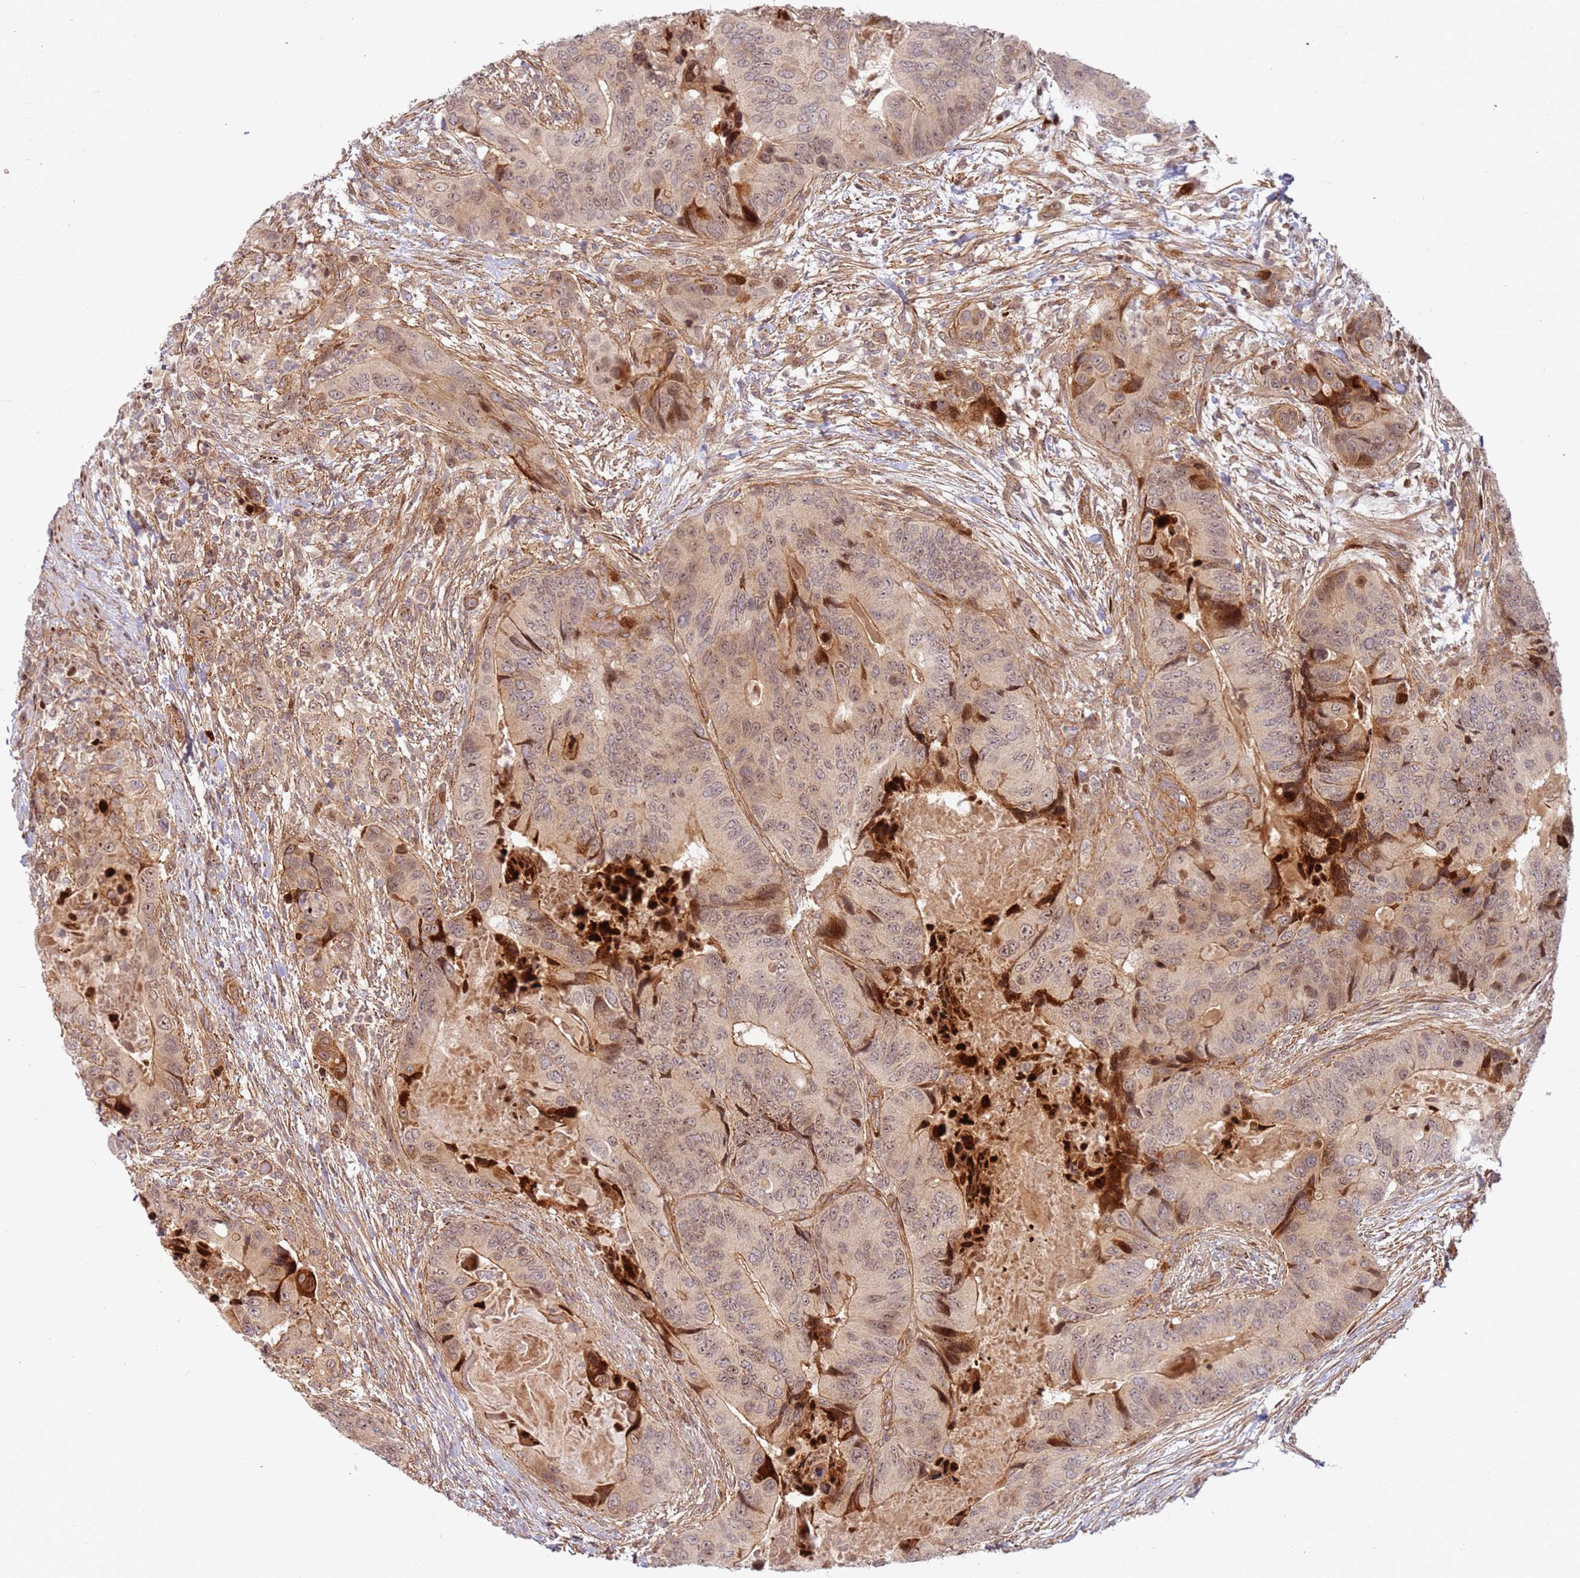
{"staining": {"intensity": "weak", "quantity": "25%-75%", "location": "cytoplasmic/membranous,nuclear"}, "tissue": "colorectal cancer", "cell_type": "Tumor cells", "image_type": "cancer", "snomed": [{"axis": "morphology", "description": "Adenocarcinoma, NOS"}, {"axis": "topography", "description": "Colon"}], "caption": "A brown stain shows weak cytoplasmic/membranous and nuclear expression of a protein in colorectal adenocarcinoma tumor cells.", "gene": "TMEM233", "patient": {"sex": "male", "age": 84}}